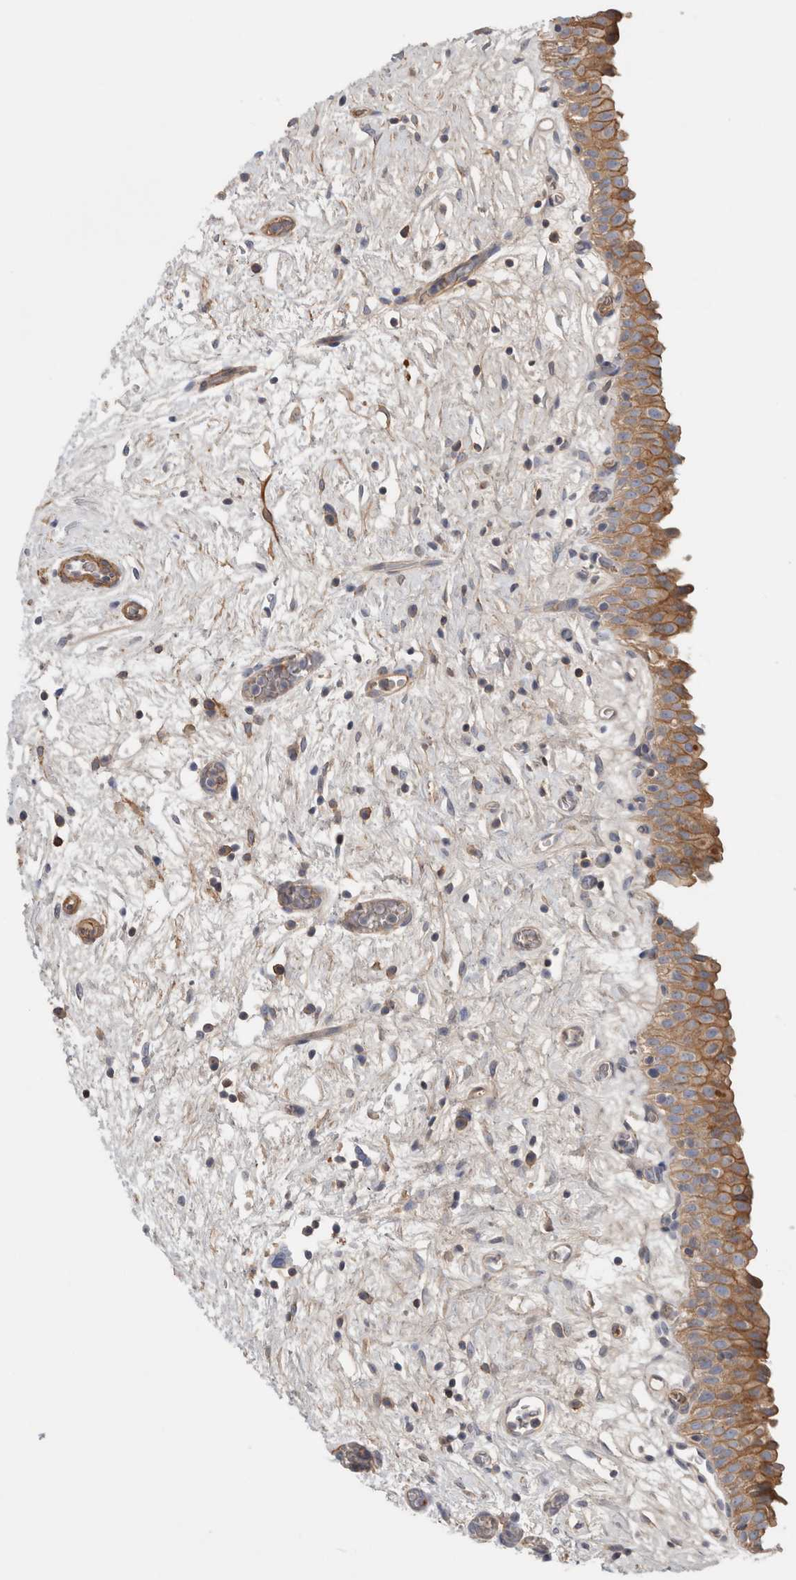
{"staining": {"intensity": "moderate", "quantity": ">75%", "location": "cytoplasmic/membranous"}, "tissue": "urinary bladder", "cell_type": "Urothelial cells", "image_type": "normal", "snomed": [{"axis": "morphology", "description": "Normal tissue, NOS"}, {"axis": "topography", "description": "Urinary bladder"}], "caption": "Immunohistochemistry micrograph of unremarkable urinary bladder stained for a protein (brown), which shows medium levels of moderate cytoplasmic/membranous expression in about >75% of urothelial cells.", "gene": "CFI", "patient": {"sex": "male", "age": 82}}